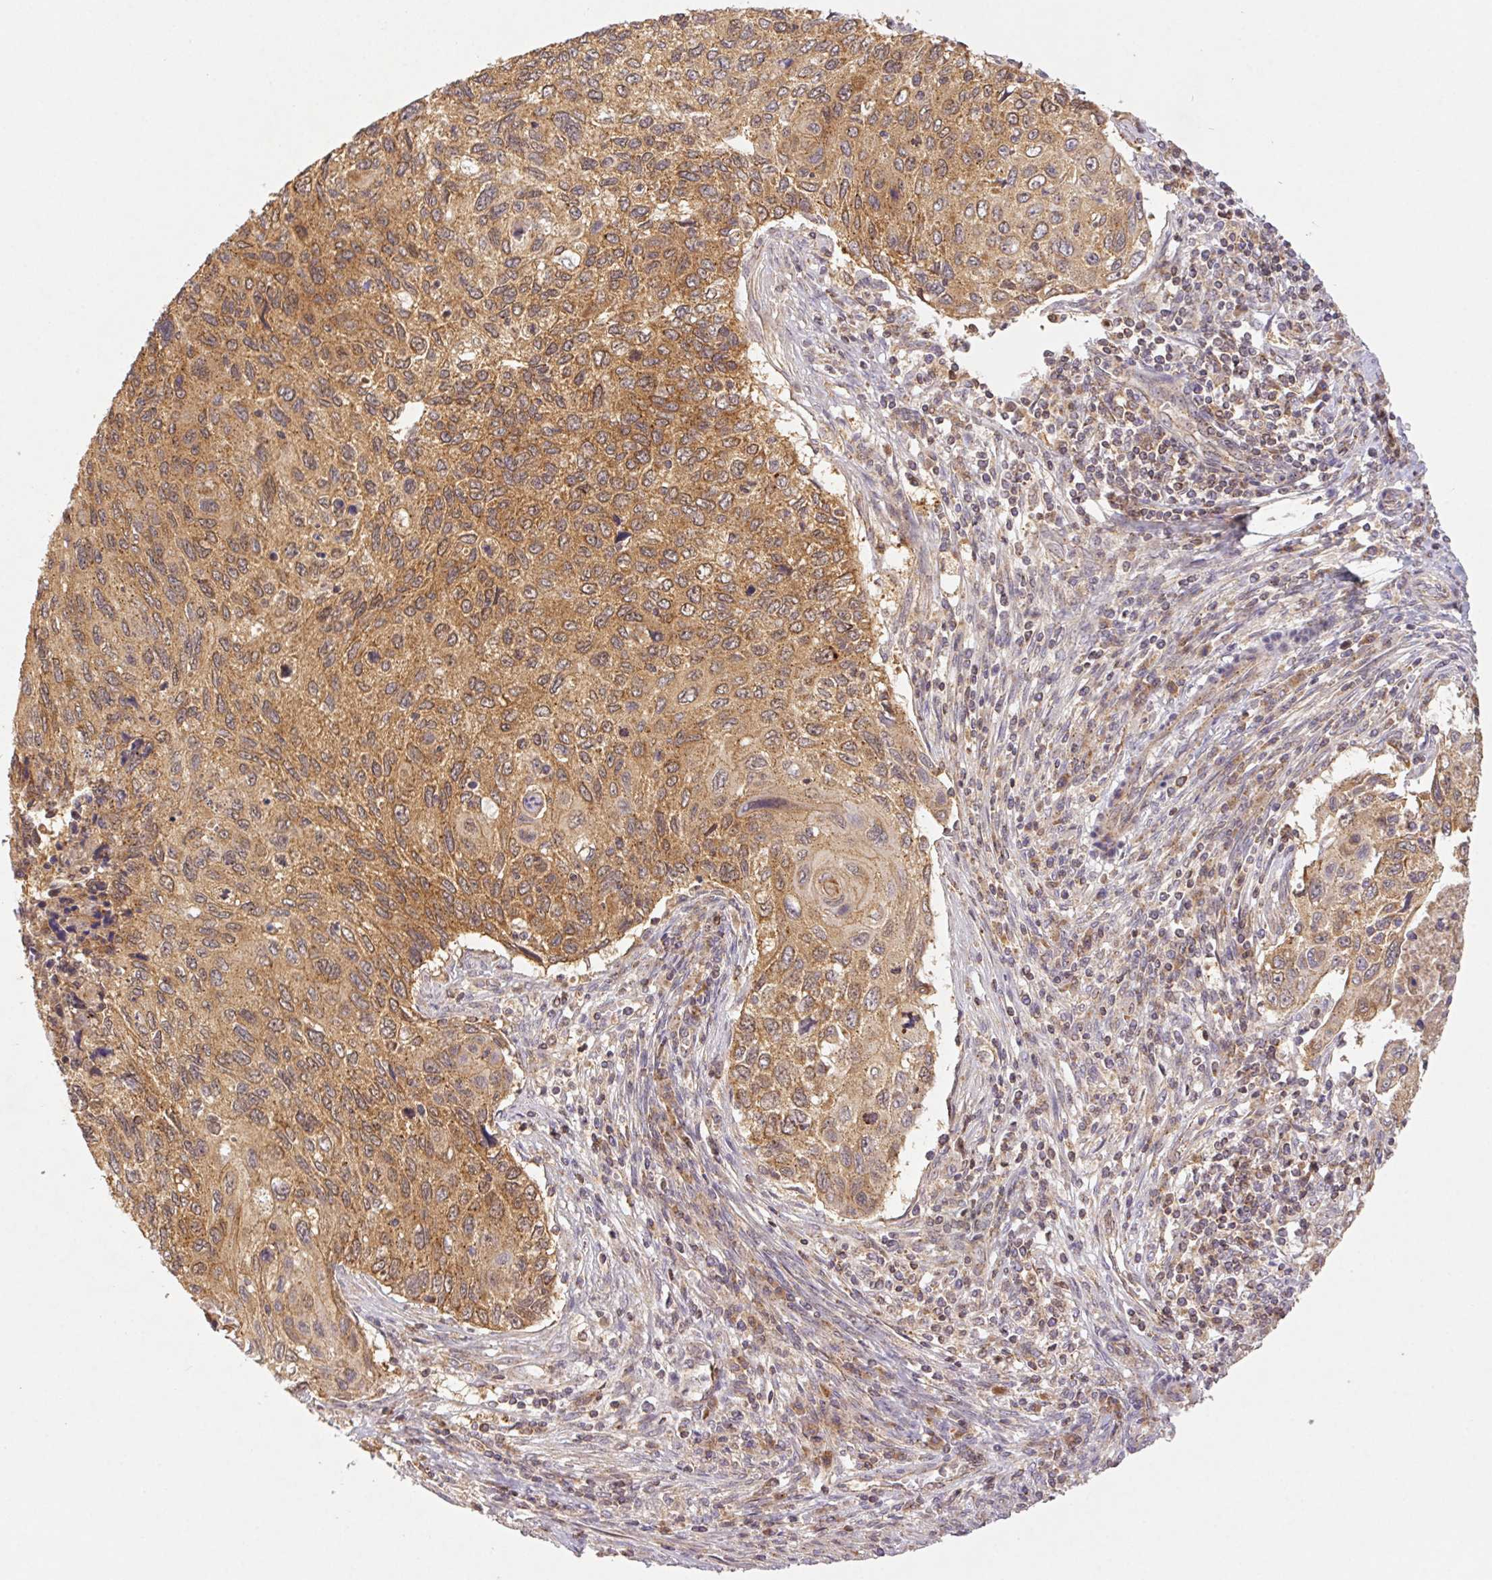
{"staining": {"intensity": "moderate", "quantity": ">75%", "location": "cytoplasmic/membranous"}, "tissue": "cervical cancer", "cell_type": "Tumor cells", "image_type": "cancer", "snomed": [{"axis": "morphology", "description": "Squamous cell carcinoma, NOS"}, {"axis": "topography", "description": "Cervix"}], "caption": "A high-resolution histopathology image shows IHC staining of cervical squamous cell carcinoma, which reveals moderate cytoplasmic/membranous staining in approximately >75% of tumor cells.", "gene": "MTHFD1", "patient": {"sex": "female", "age": 70}}